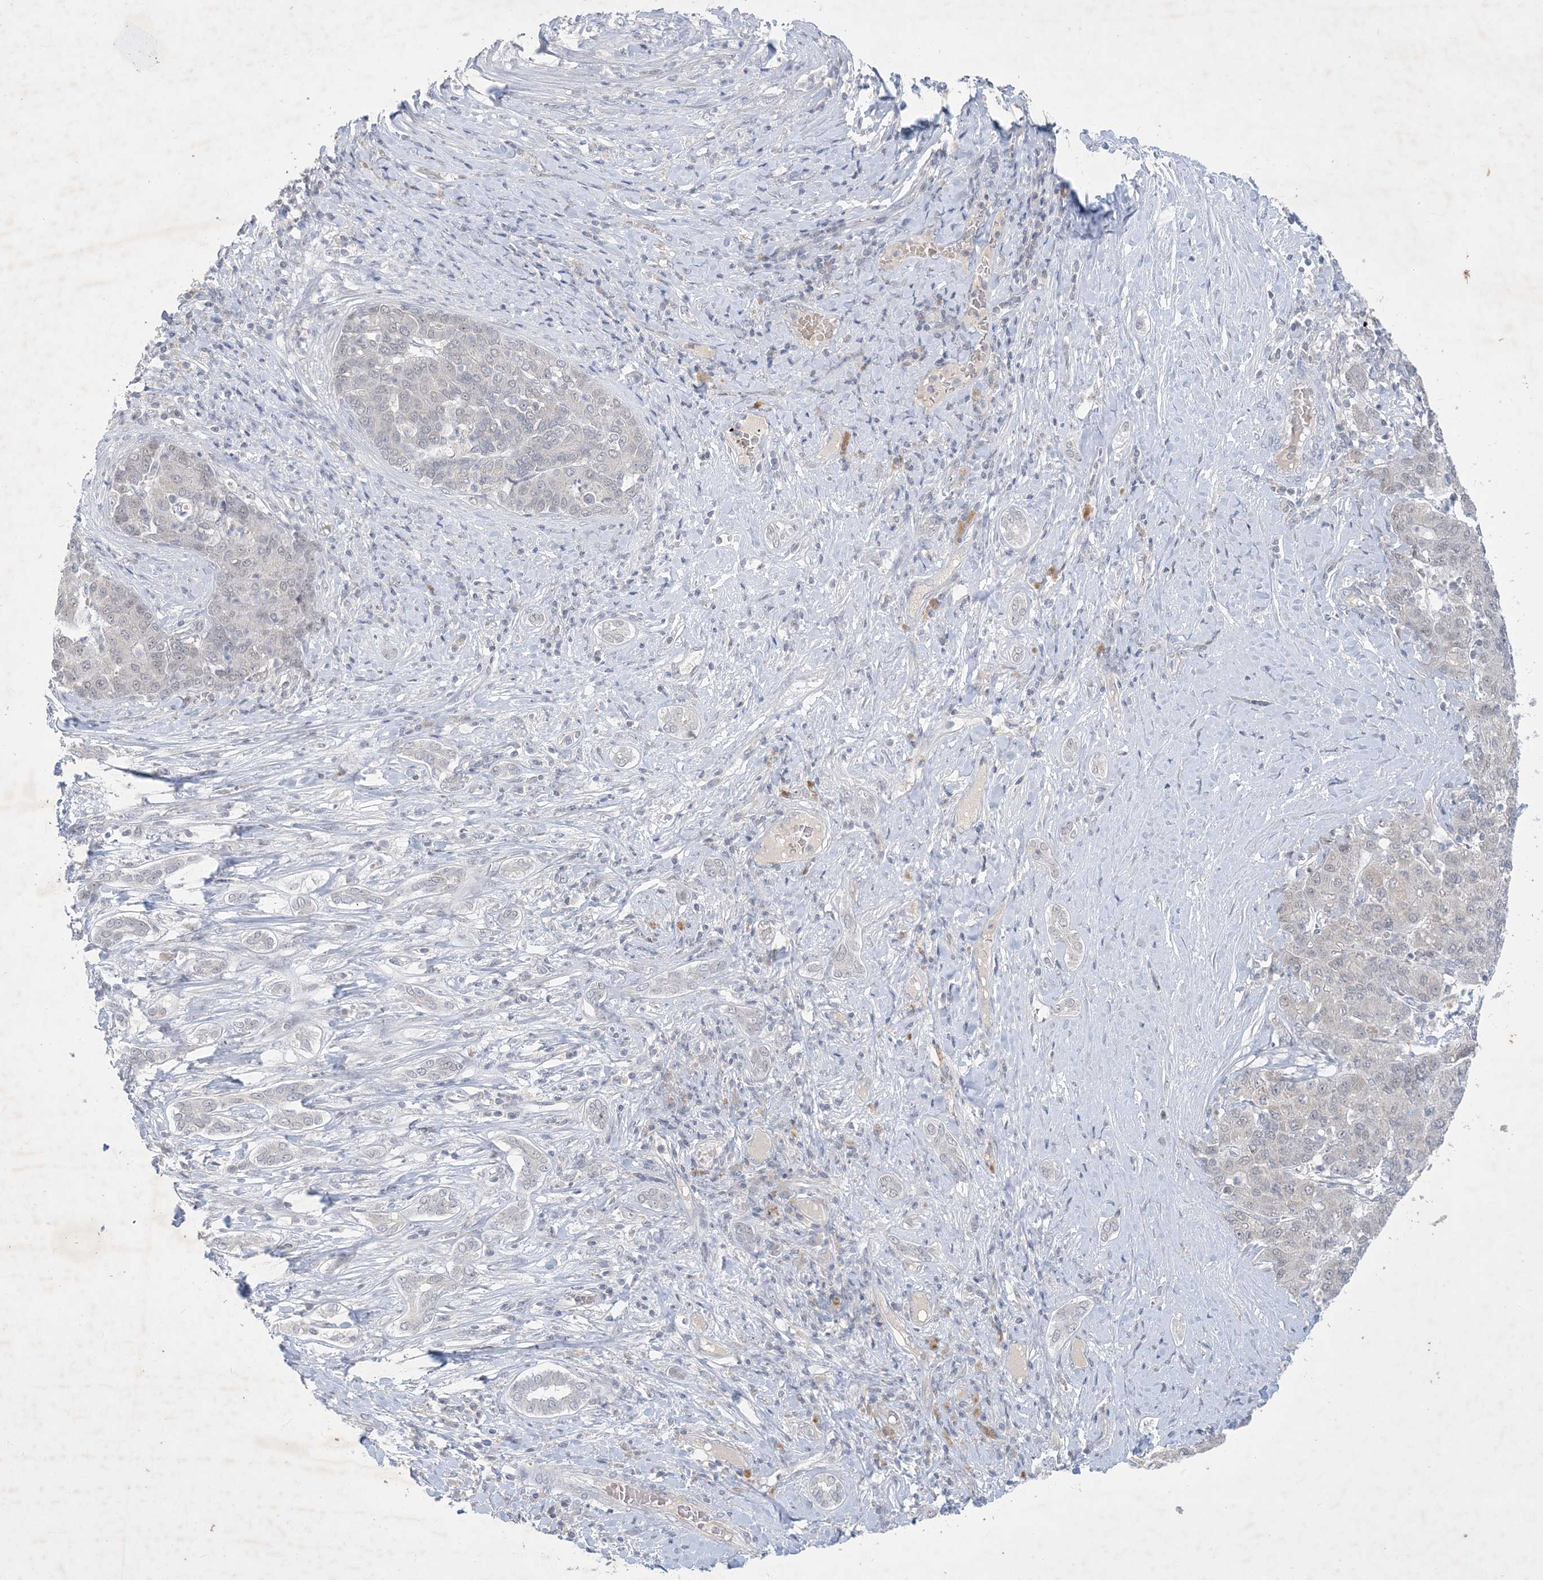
{"staining": {"intensity": "negative", "quantity": "none", "location": "none"}, "tissue": "liver cancer", "cell_type": "Tumor cells", "image_type": "cancer", "snomed": [{"axis": "morphology", "description": "Carcinoma, Hepatocellular, NOS"}, {"axis": "topography", "description": "Liver"}], "caption": "The immunohistochemistry (IHC) photomicrograph has no significant staining in tumor cells of liver cancer (hepatocellular carcinoma) tissue.", "gene": "ZNF674", "patient": {"sex": "male", "age": 65}}